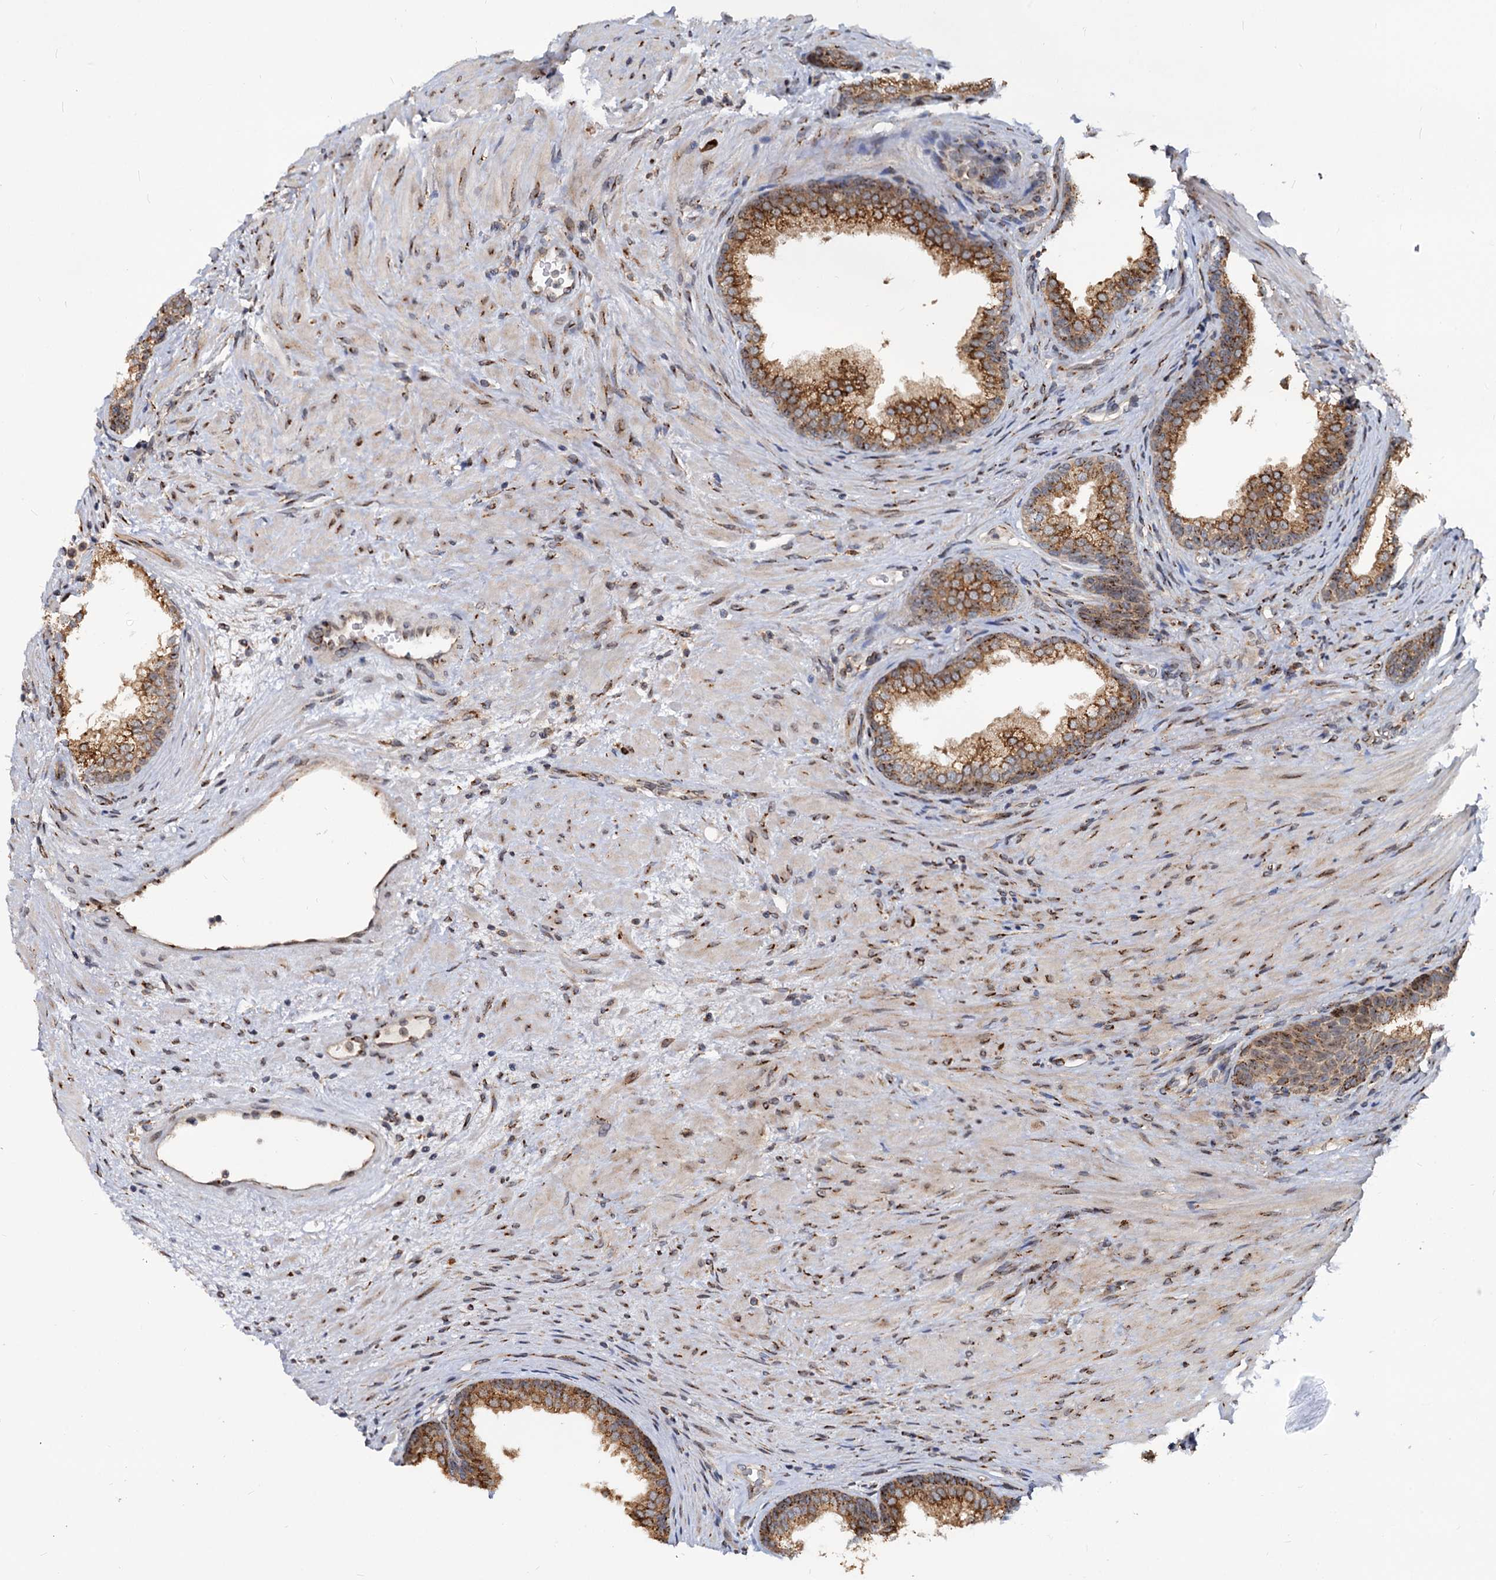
{"staining": {"intensity": "strong", "quantity": ">75%", "location": "cytoplasmic/membranous"}, "tissue": "prostate", "cell_type": "Glandular cells", "image_type": "normal", "snomed": [{"axis": "morphology", "description": "Normal tissue, NOS"}, {"axis": "topography", "description": "Prostate"}], "caption": "Immunohistochemistry (DAB) staining of normal human prostate reveals strong cytoplasmic/membranous protein staining in about >75% of glandular cells. The protein of interest is stained brown, and the nuclei are stained in blue (DAB IHC with brightfield microscopy, high magnification).", "gene": "SAAL1", "patient": {"sex": "male", "age": 76}}